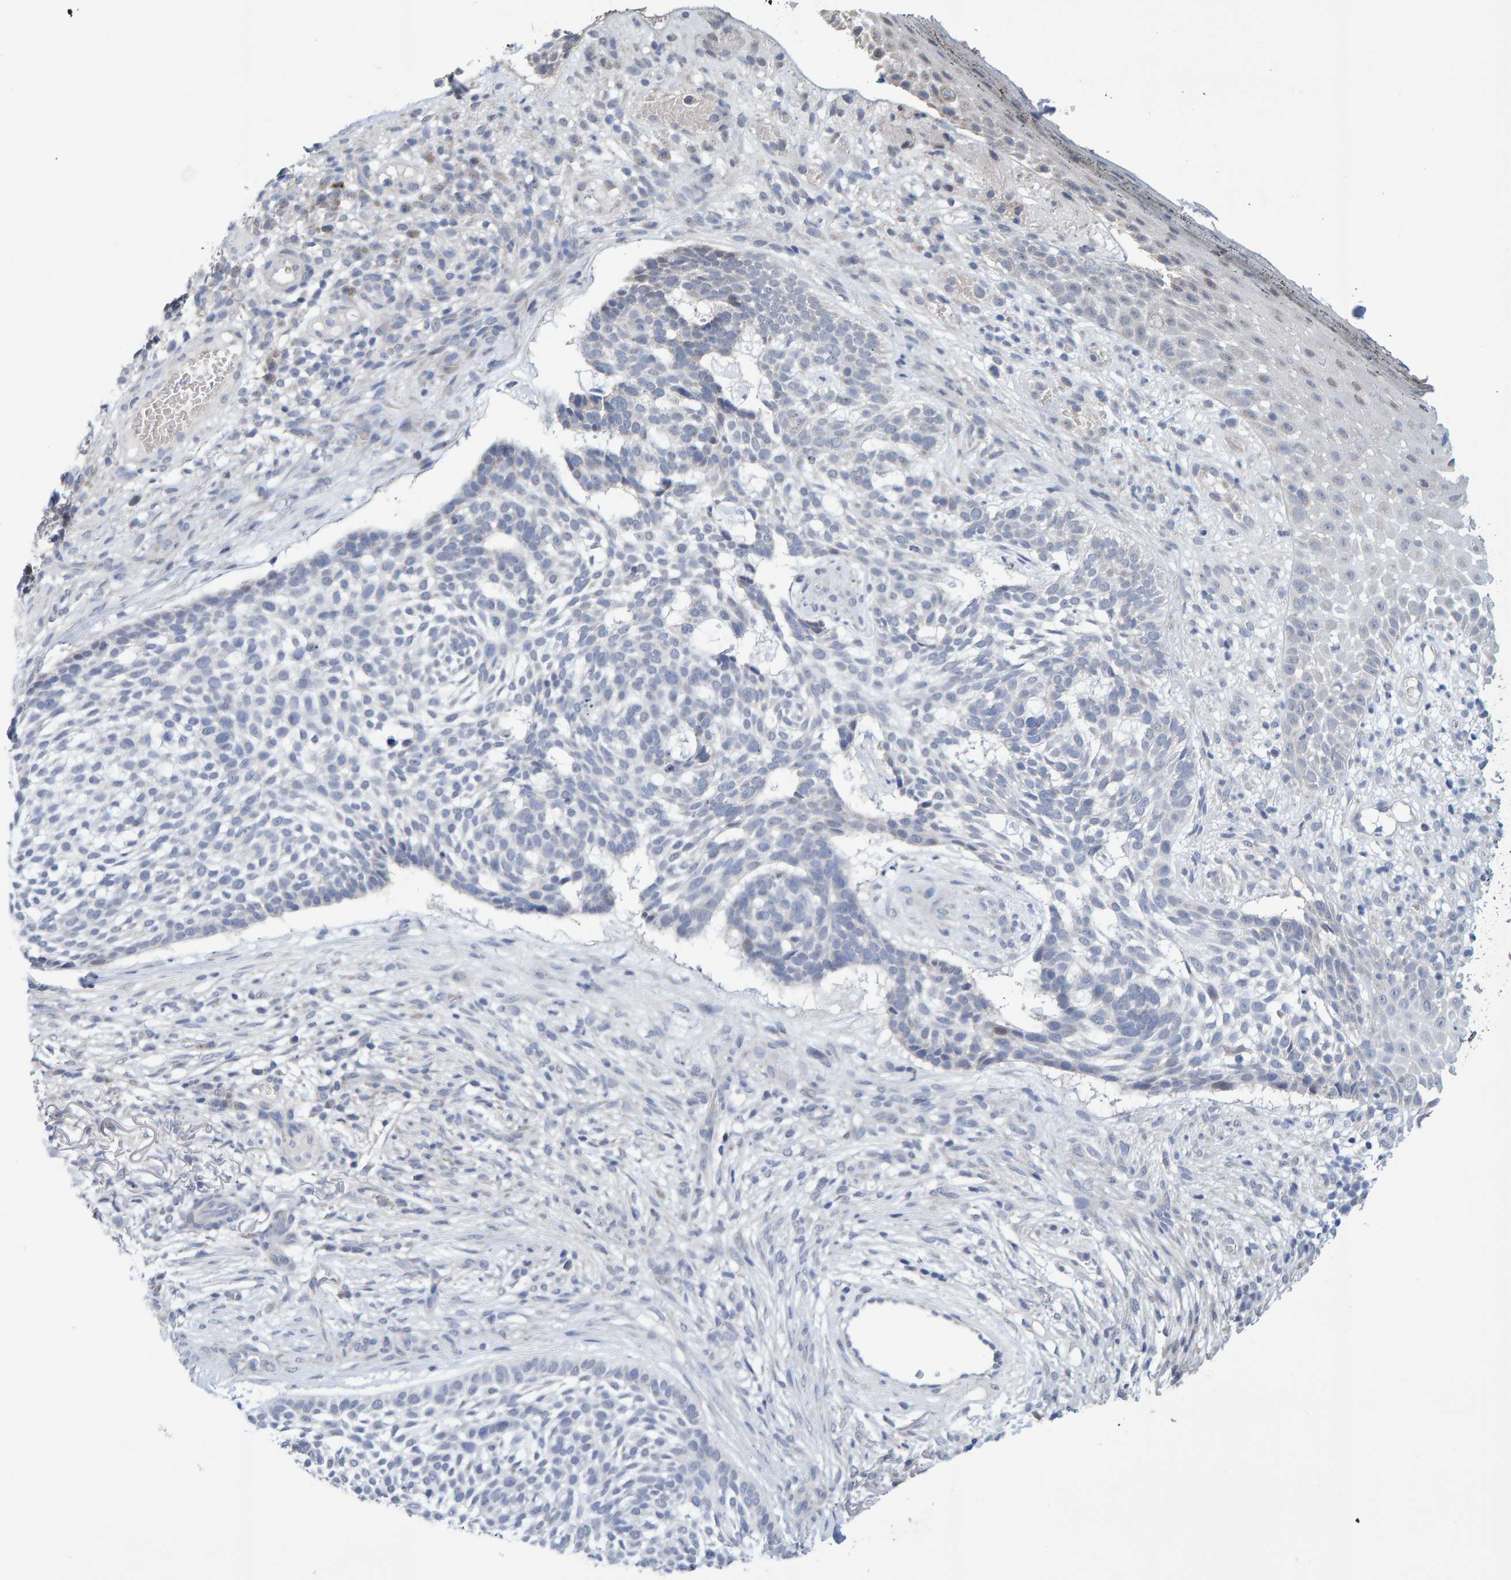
{"staining": {"intensity": "negative", "quantity": "none", "location": "none"}, "tissue": "skin cancer", "cell_type": "Tumor cells", "image_type": "cancer", "snomed": [{"axis": "morphology", "description": "Basal cell carcinoma"}, {"axis": "topography", "description": "Skin"}], "caption": "Immunohistochemistry (IHC) histopathology image of human skin basal cell carcinoma stained for a protein (brown), which displays no positivity in tumor cells.", "gene": "USP43", "patient": {"sex": "female", "age": 64}}